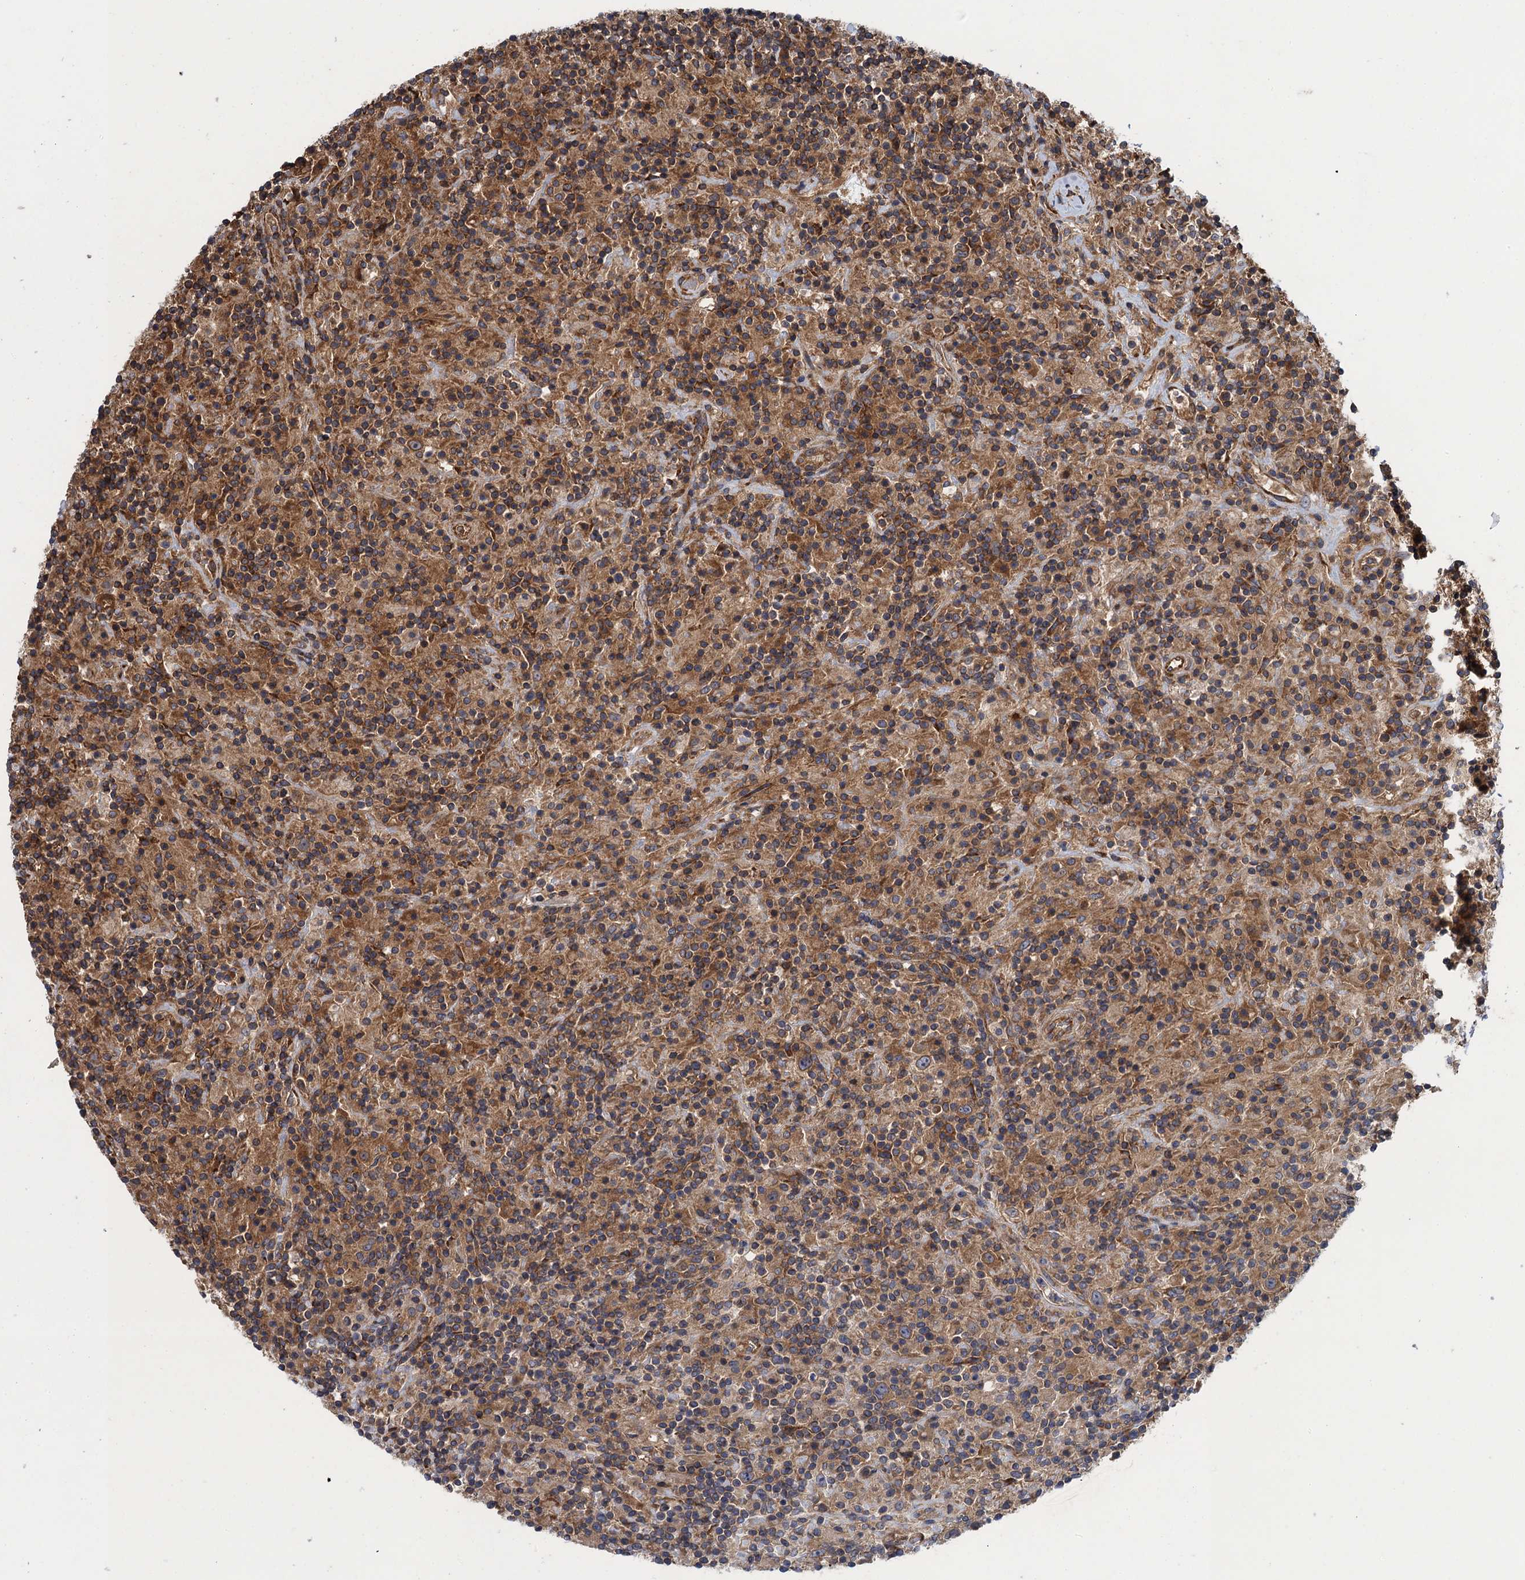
{"staining": {"intensity": "moderate", "quantity": ">75%", "location": "cytoplasmic/membranous"}, "tissue": "lymphoma", "cell_type": "Tumor cells", "image_type": "cancer", "snomed": [{"axis": "morphology", "description": "Hodgkin's disease, NOS"}, {"axis": "topography", "description": "Lymph node"}], "caption": "Immunohistochemical staining of human lymphoma shows moderate cytoplasmic/membranous protein staining in approximately >75% of tumor cells.", "gene": "MDM1", "patient": {"sex": "male", "age": 70}}